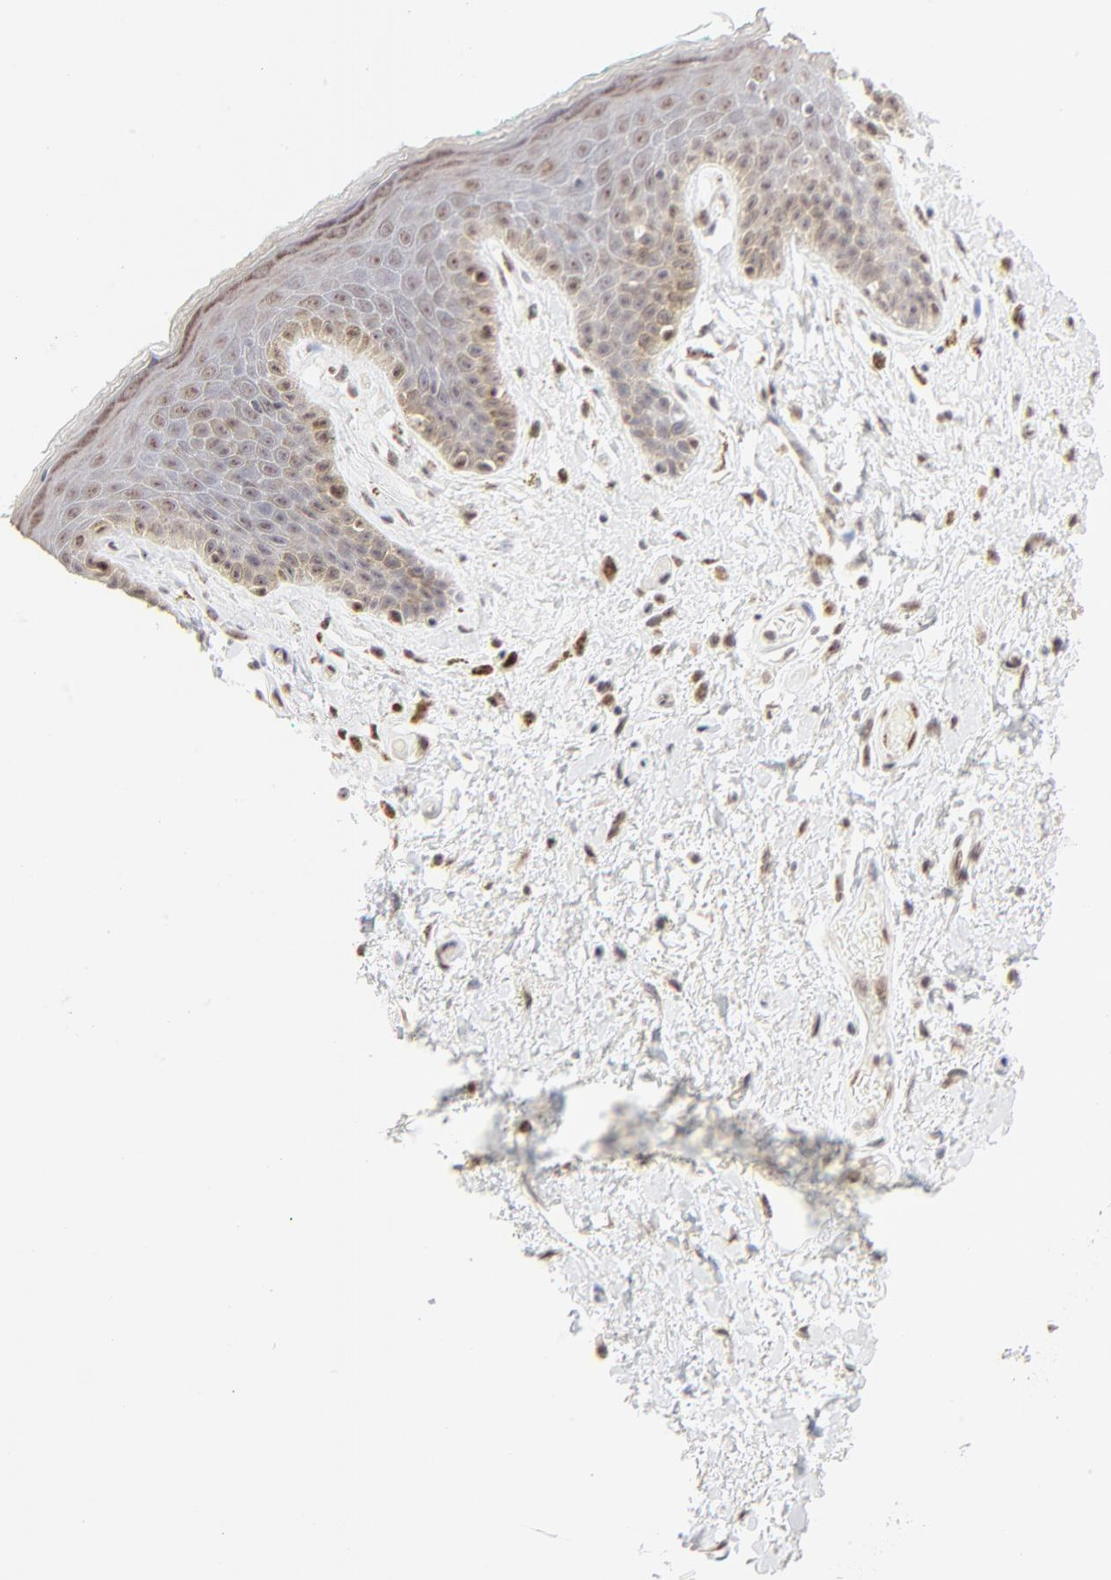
{"staining": {"intensity": "weak", "quantity": "<25%", "location": "nuclear"}, "tissue": "skin", "cell_type": "Epidermal cells", "image_type": "normal", "snomed": [{"axis": "morphology", "description": "Normal tissue, NOS"}, {"axis": "topography", "description": "Anal"}], "caption": "IHC image of benign human skin stained for a protein (brown), which demonstrates no staining in epidermal cells. Nuclei are stained in blue.", "gene": "NFIL3", "patient": {"sex": "male", "age": 74}}